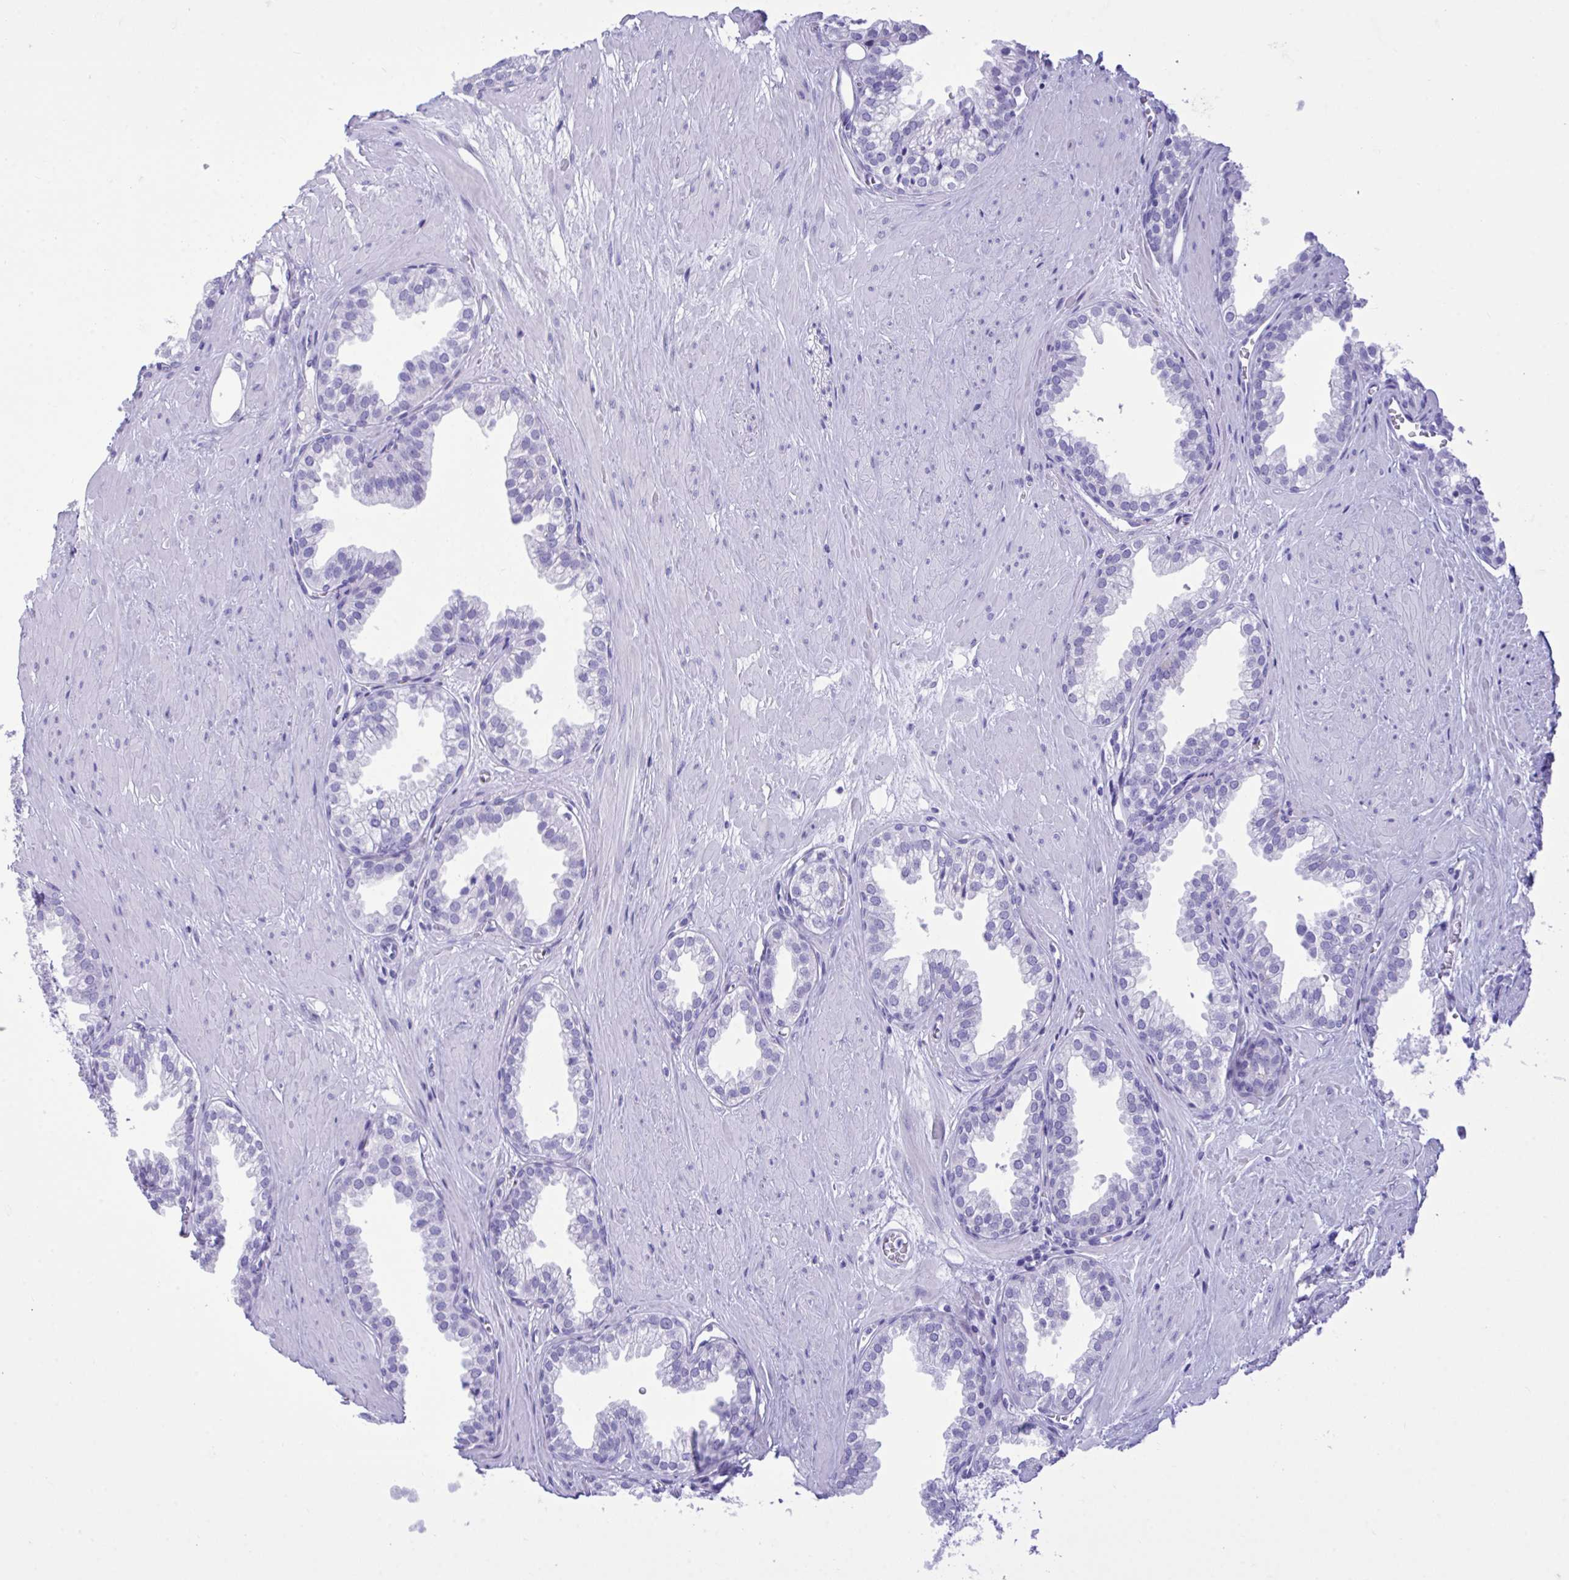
{"staining": {"intensity": "negative", "quantity": "none", "location": "none"}, "tissue": "prostate", "cell_type": "Glandular cells", "image_type": "normal", "snomed": [{"axis": "morphology", "description": "Normal tissue, NOS"}, {"axis": "topography", "description": "Prostate"}, {"axis": "topography", "description": "Peripheral nerve tissue"}], "caption": "Immunohistochemical staining of benign human prostate reveals no significant positivity in glandular cells.", "gene": "BEX5", "patient": {"sex": "male", "age": 55}}